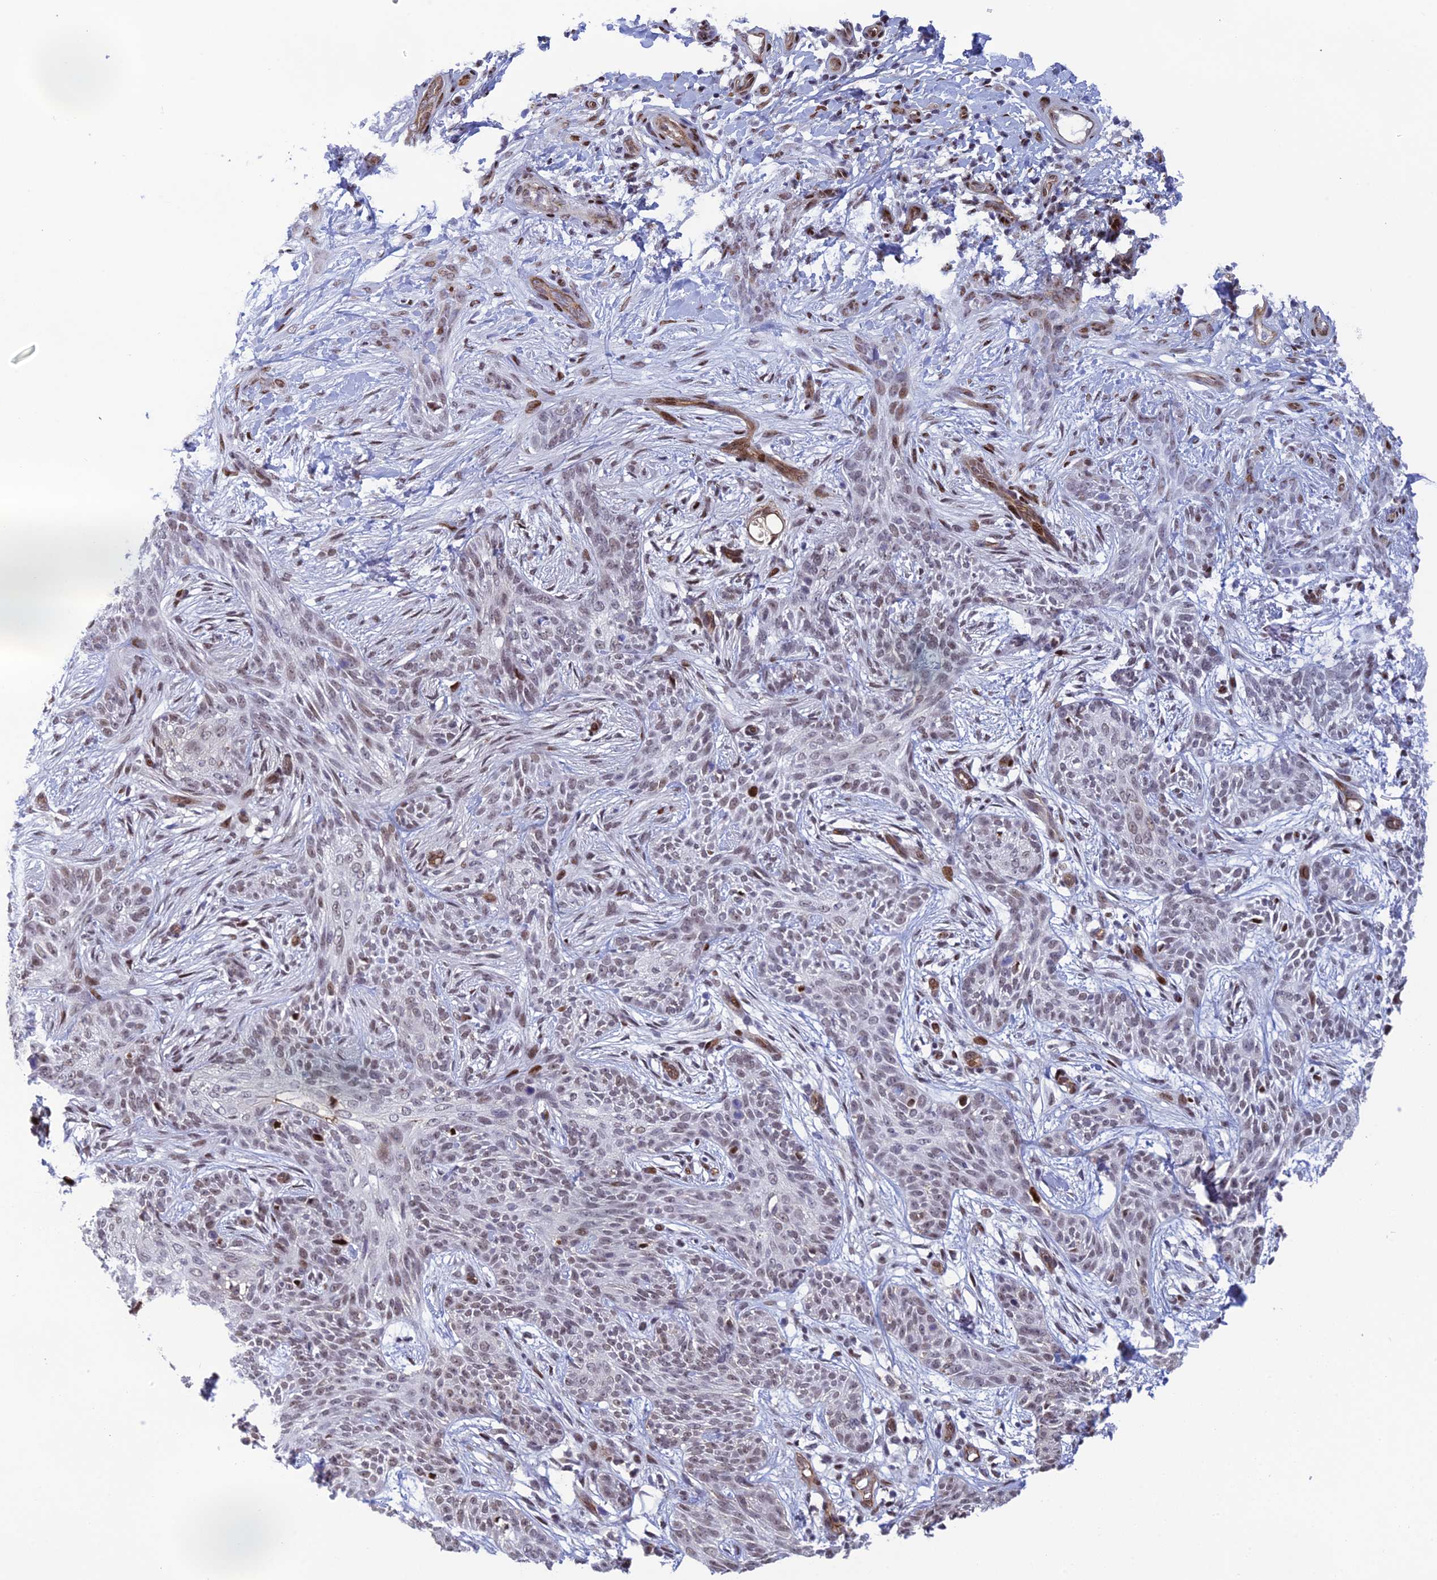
{"staining": {"intensity": "moderate", "quantity": "<25%", "location": "nuclear"}, "tissue": "skin cancer", "cell_type": "Tumor cells", "image_type": "cancer", "snomed": [{"axis": "morphology", "description": "Basal cell carcinoma"}, {"axis": "topography", "description": "Skin"}], "caption": "This histopathology image demonstrates immunohistochemistry (IHC) staining of basal cell carcinoma (skin), with low moderate nuclear positivity in about <25% of tumor cells.", "gene": "RANBP3", "patient": {"sex": "female", "age": 82}}